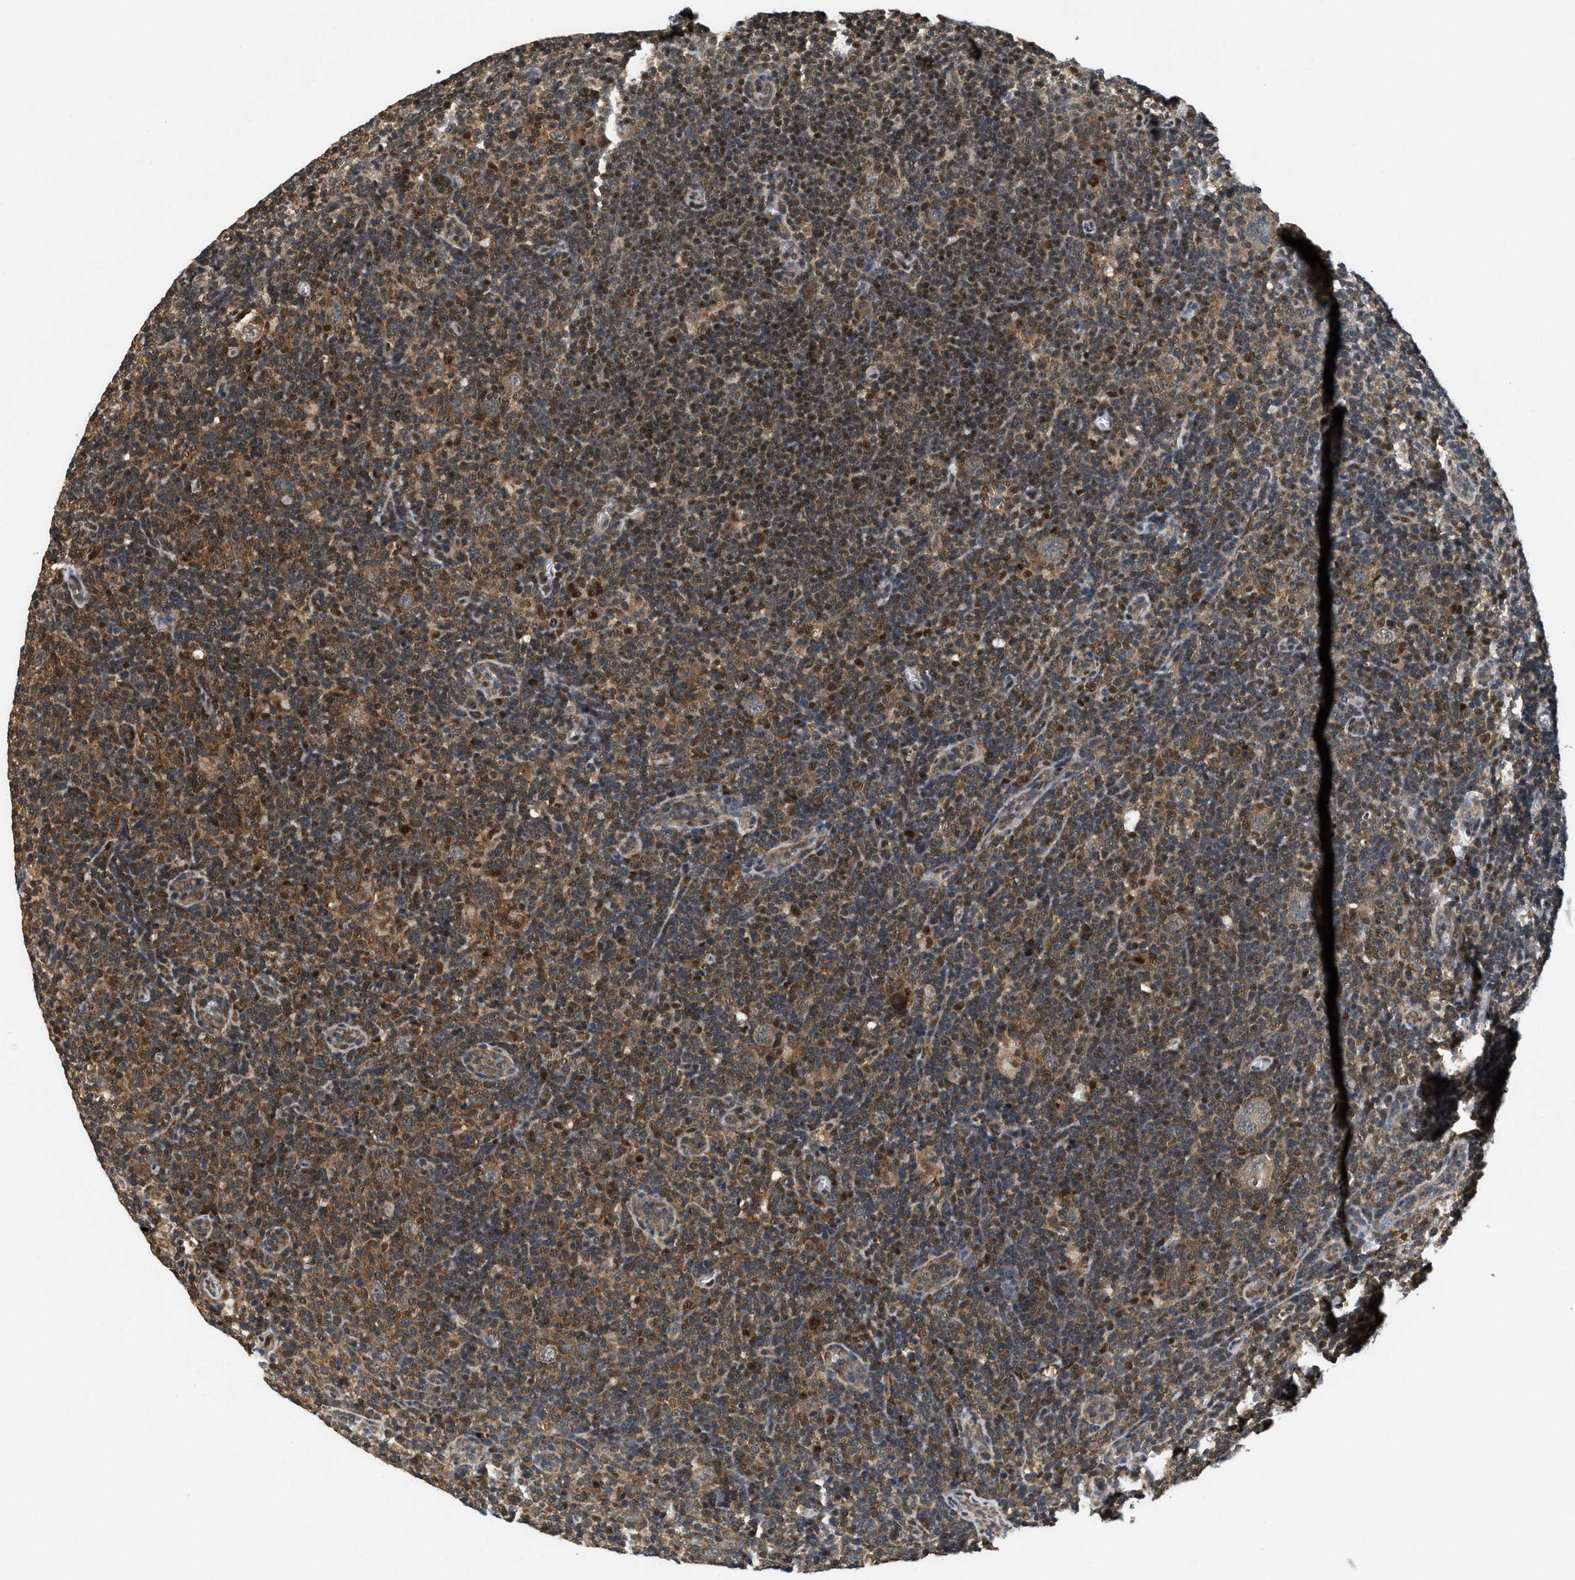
{"staining": {"intensity": "moderate", "quantity": ">75%", "location": "cytoplasmic/membranous"}, "tissue": "lymphoma", "cell_type": "Tumor cells", "image_type": "cancer", "snomed": [{"axis": "morphology", "description": "Hodgkin's disease, NOS"}, {"axis": "topography", "description": "Lymph node"}], "caption": "Tumor cells show medium levels of moderate cytoplasmic/membranous expression in approximately >75% of cells in human Hodgkin's disease.", "gene": "ATF7IP", "patient": {"sex": "female", "age": 57}}